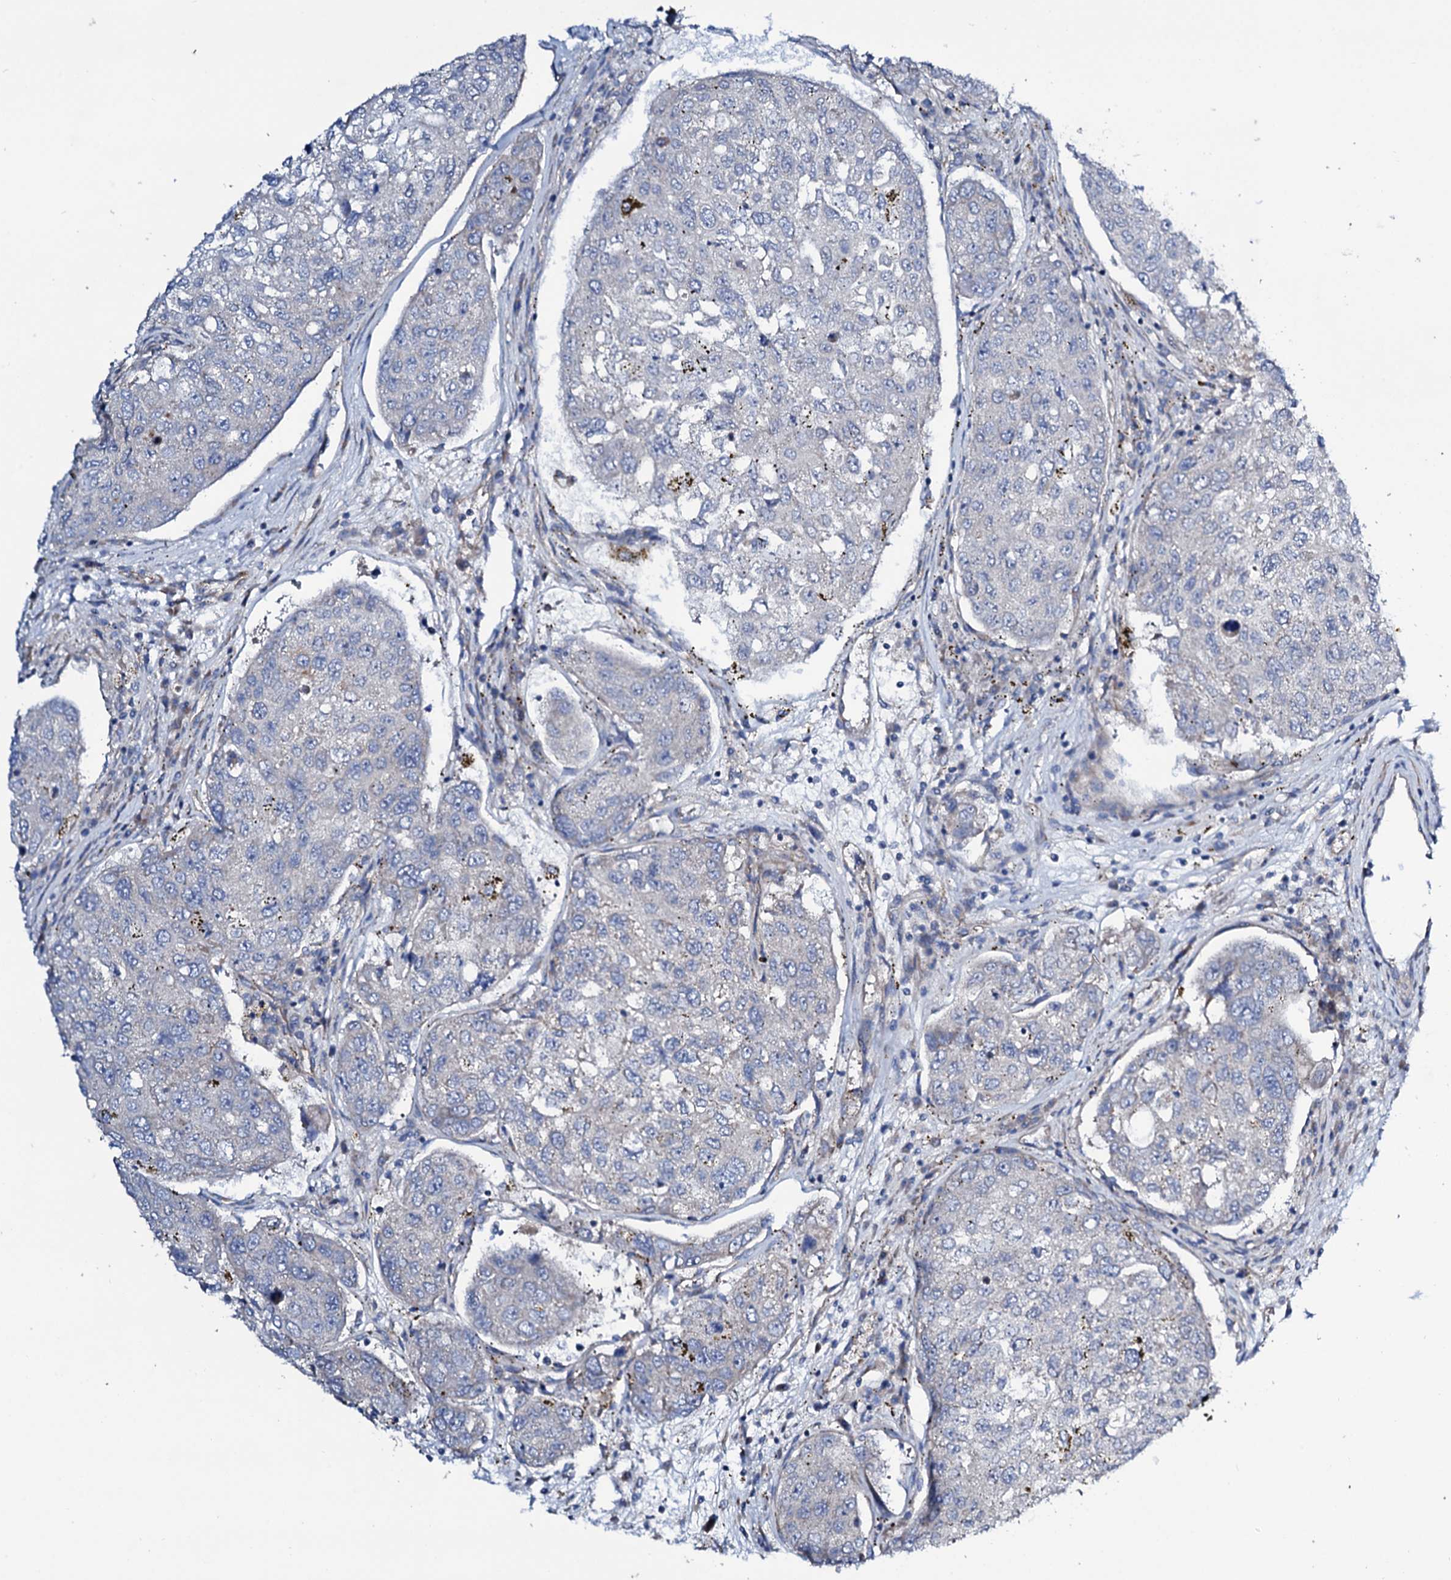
{"staining": {"intensity": "negative", "quantity": "none", "location": "none"}, "tissue": "urothelial cancer", "cell_type": "Tumor cells", "image_type": "cancer", "snomed": [{"axis": "morphology", "description": "Urothelial carcinoma, High grade"}, {"axis": "topography", "description": "Lymph node"}, {"axis": "topography", "description": "Urinary bladder"}], "caption": "Immunohistochemical staining of human urothelial cancer displays no significant positivity in tumor cells.", "gene": "STARD13", "patient": {"sex": "male", "age": 51}}